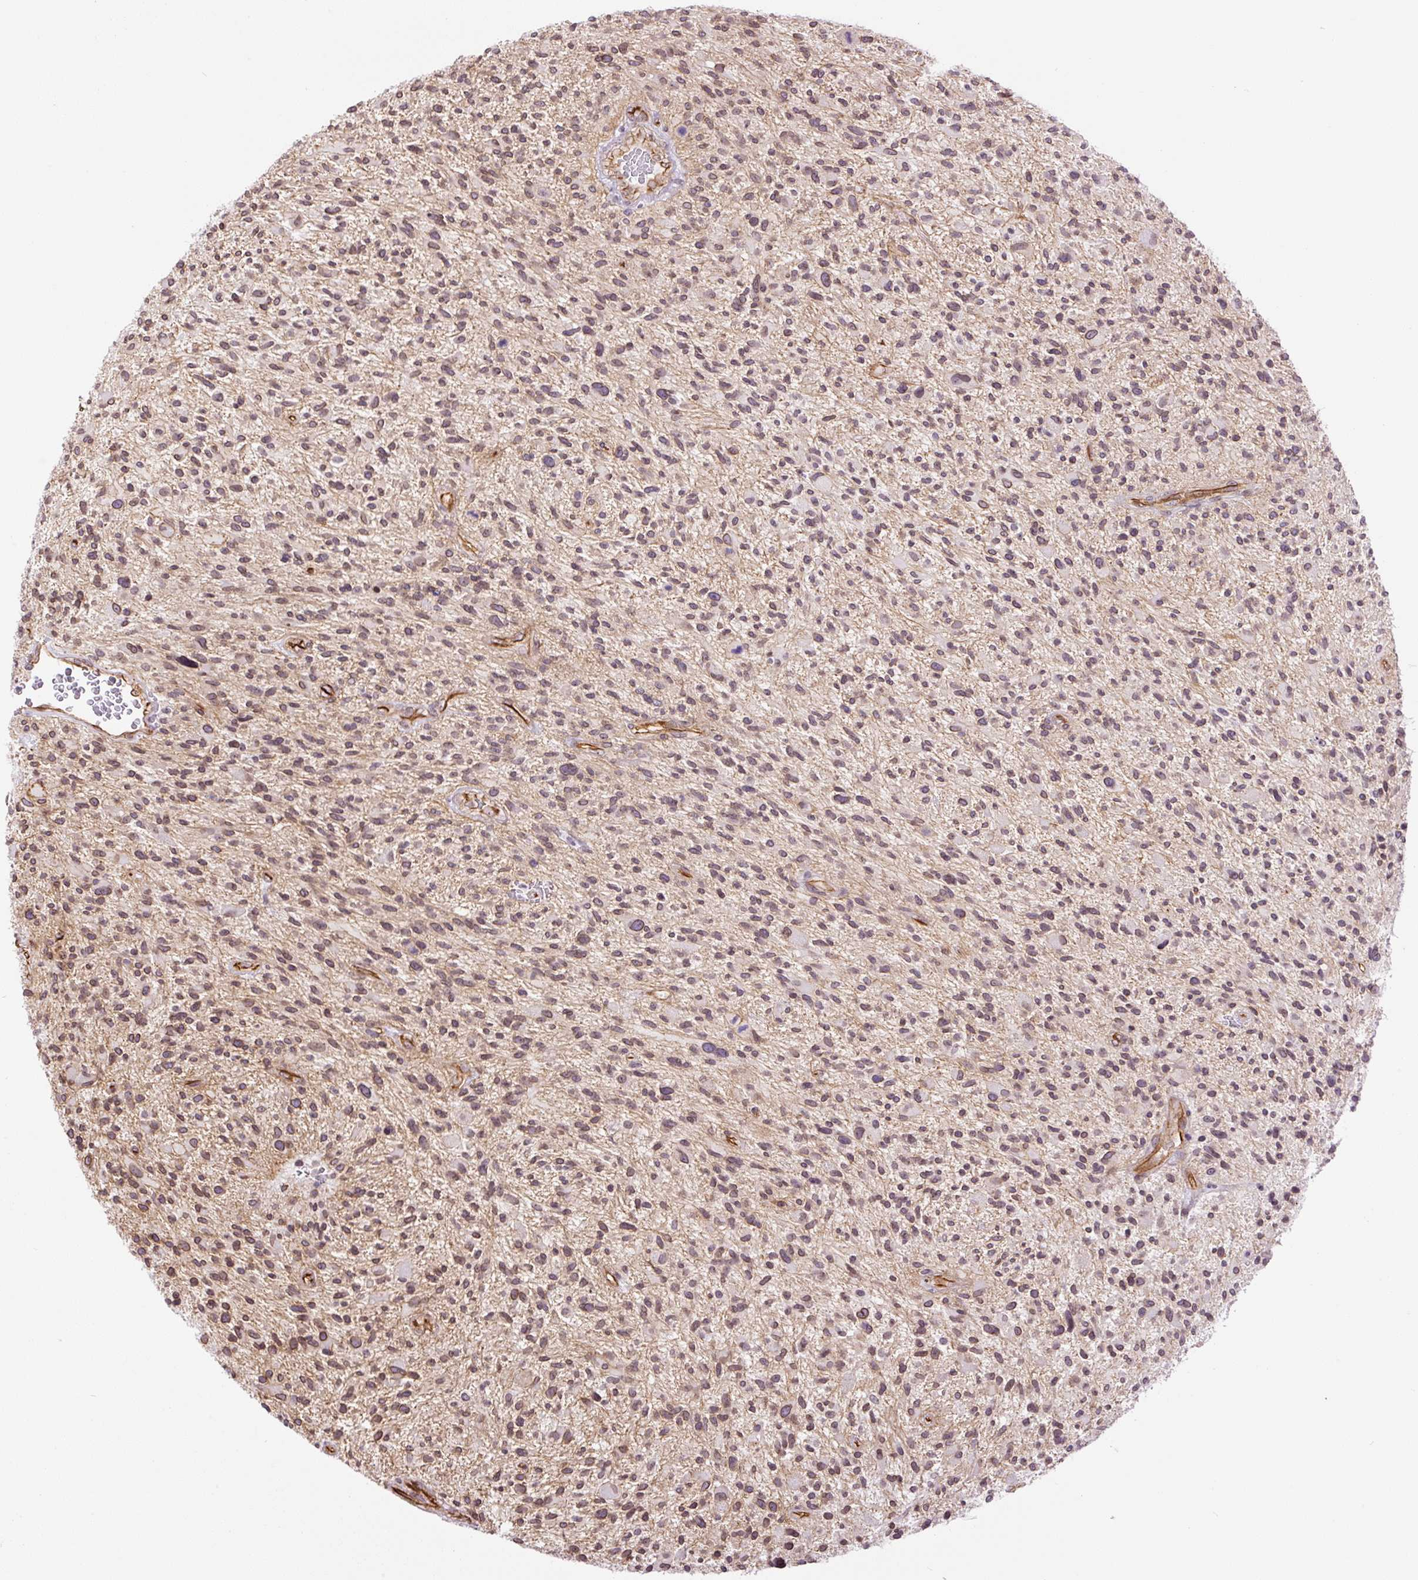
{"staining": {"intensity": "weak", "quantity": ">75%", "location": "nuclear"}, "tissue": "glioma", "cell_type": "Tumor cells", "image_type": "cancer", "snomed": [{"axis": "morphology", "description": "Glioma, malignant, High grade"}, {"axis": "topography", "description": "Brain"}], "caption": "High-power microscopy captured an immunohistochemistry (IHC) image of glioma, revealing weak nuclear expression in approximately >75% of tumor cells.", "gene": "MYO5C", "patient": {"sex": "male", "age": 47}}